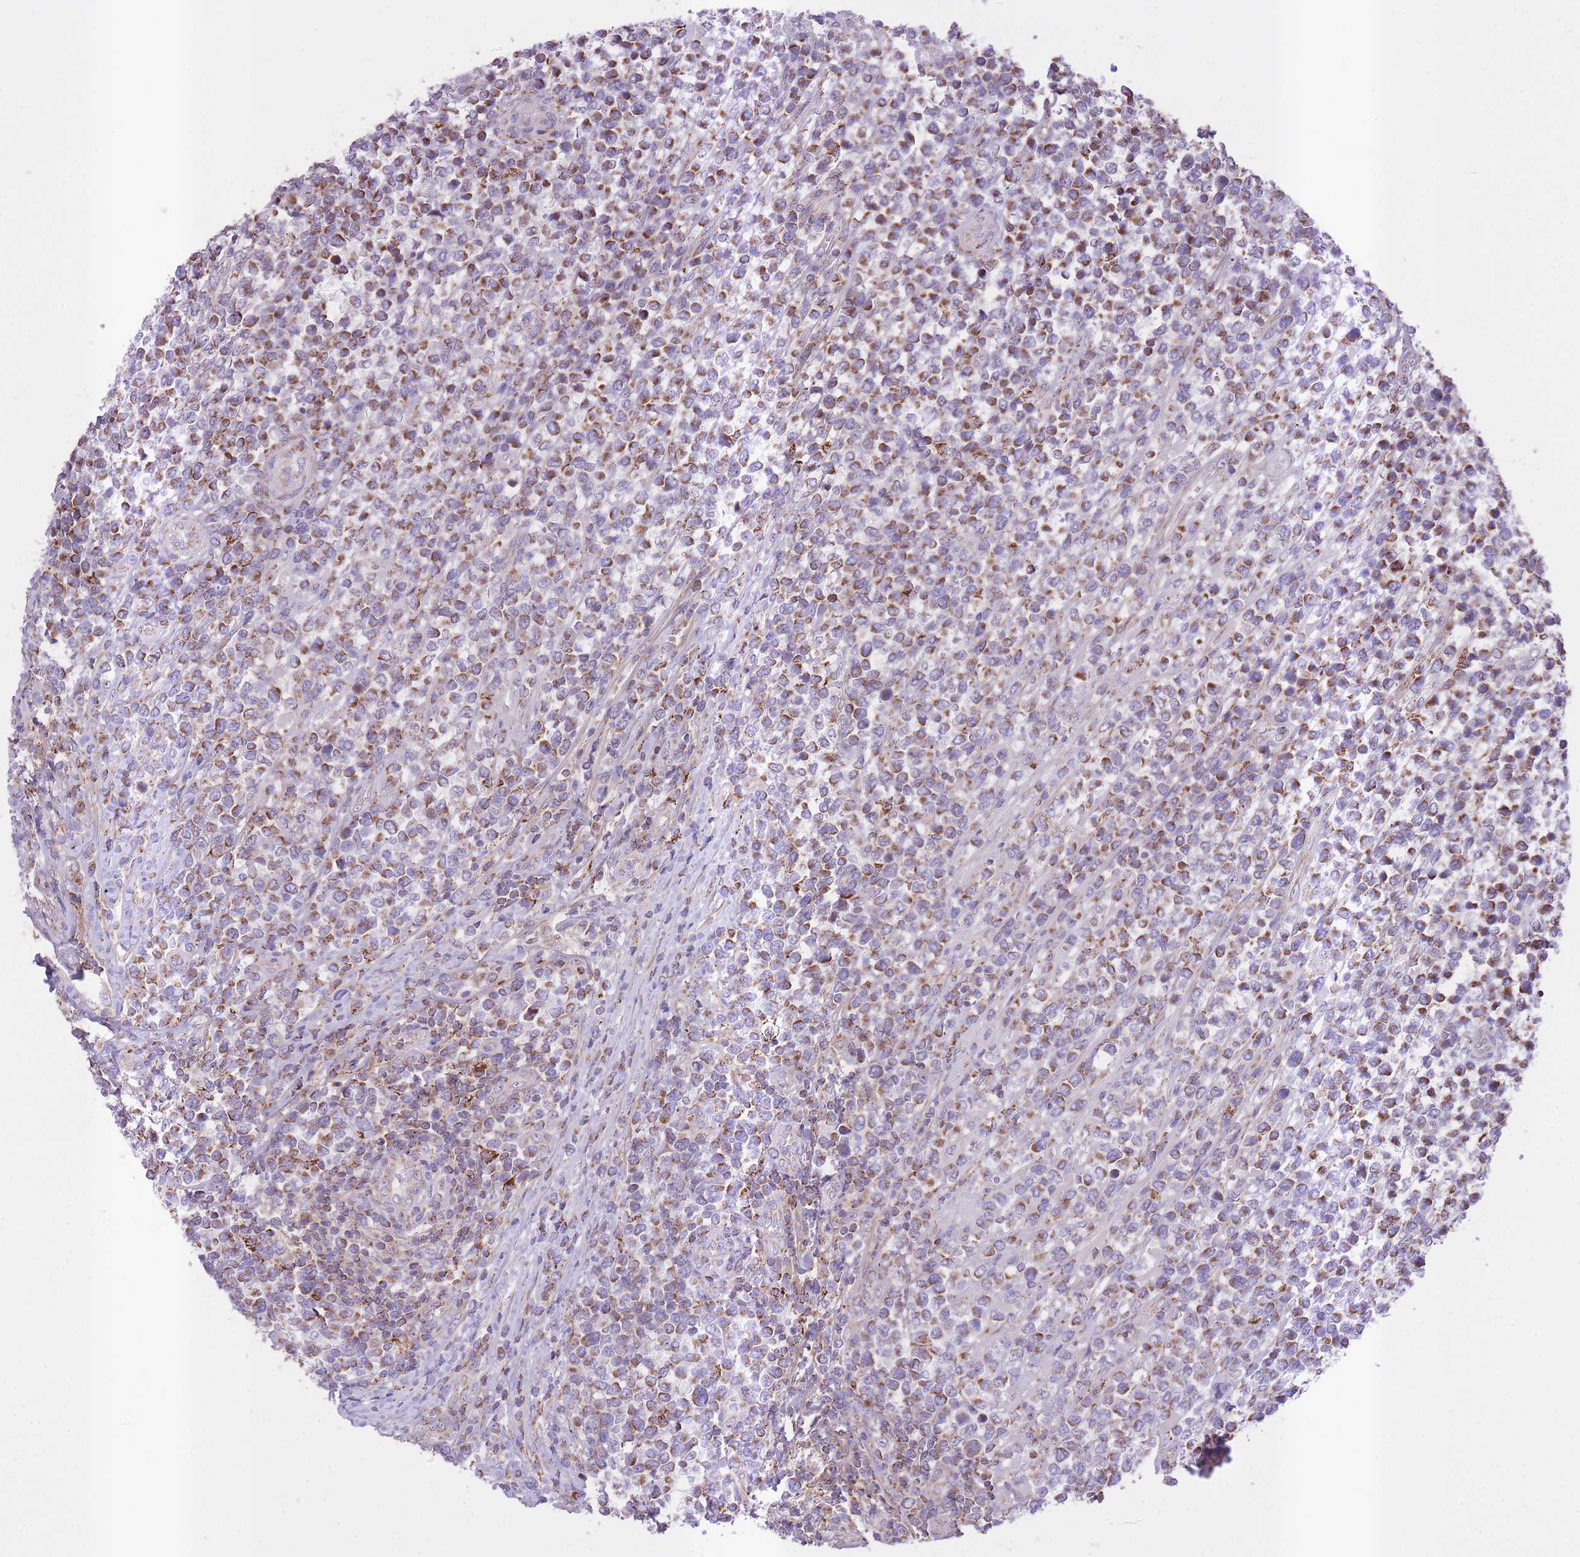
{"staining": {"intensity": "moderate", "quantity": "25%-75%", "location": "cytoplasmic/membranous"}, "tissue": "lymphoma", "cell_type": "Tumor cells", "image_type": "cancer", "snomed": [{"axis": "morphology", "description": "Malignant lymphoma, non-Hodgkin's type, High grade"}, {"axis": "topography", "description": "Soft tissue"}], "caption": "Protein expression by IHC shows moderate cytoplasmic/membranous staining in about 25%-75% of tumor cells in high-grade malignant lymphoma, non-Hodgkin's type.", "gene": "ST3GAL3", "patient": {"sex": "female", "age": 56}}